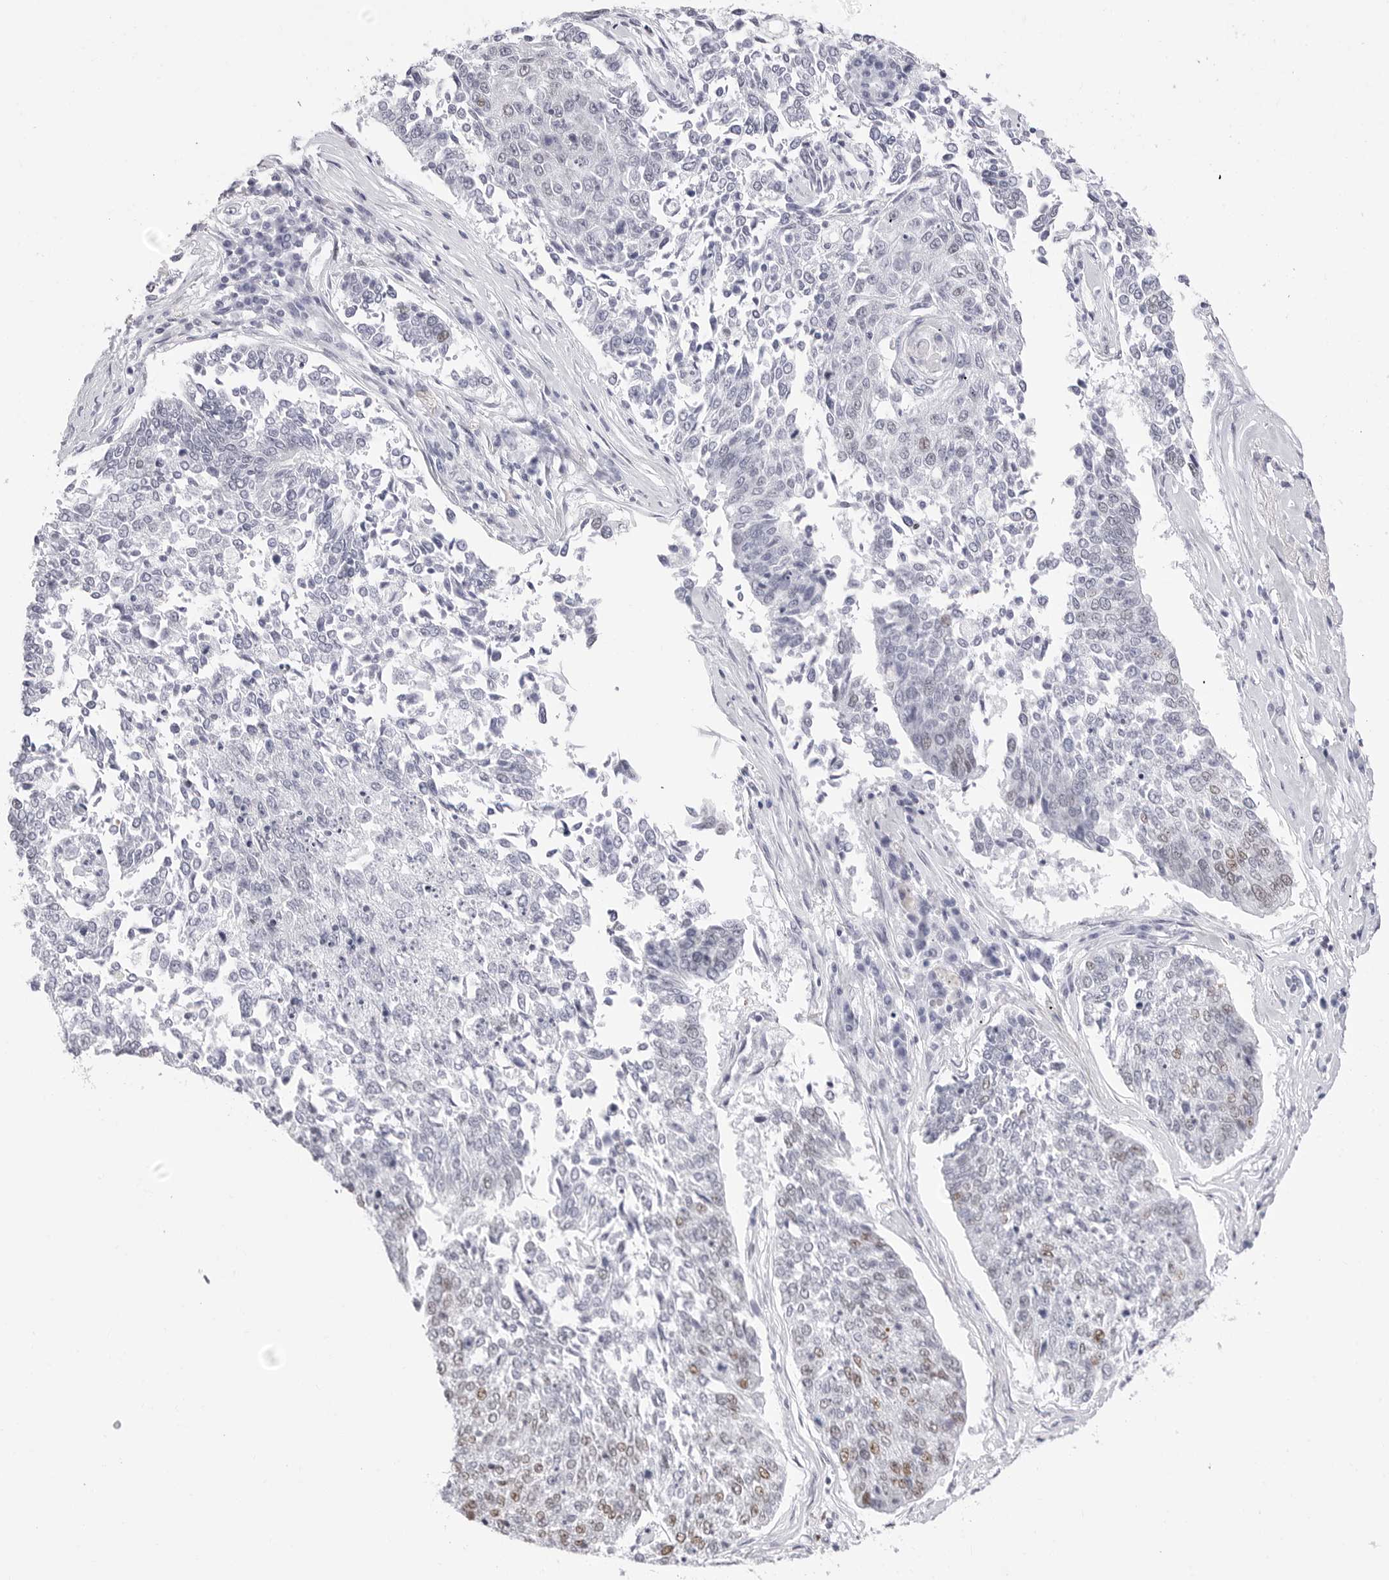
{"staining": {"intensity": "weak", "quantity": "<25%", "location": "nuclear"}, "tissue": "lung cancer", "cell_type": "Tumor cells", "image_type": "cancer", "snomed": [{"axis": "morphology", "description": "Normal tissue, NOS"}, {"axis": "morphology", "description": "Squamous cell carcinoma, NOS"}, {"axis": "topography", "description": "Cartilage tissue"}, {"axis": "topography", "description": "Bronchus"}, {"axis": "topography", "description": "Lung"}], "caption": "Immunohistochemical staining of human lung cancer demonstrates no significant staining in tumor cells.", "gene": "NASP", "patient": {"sex": "female", "age": 49}}